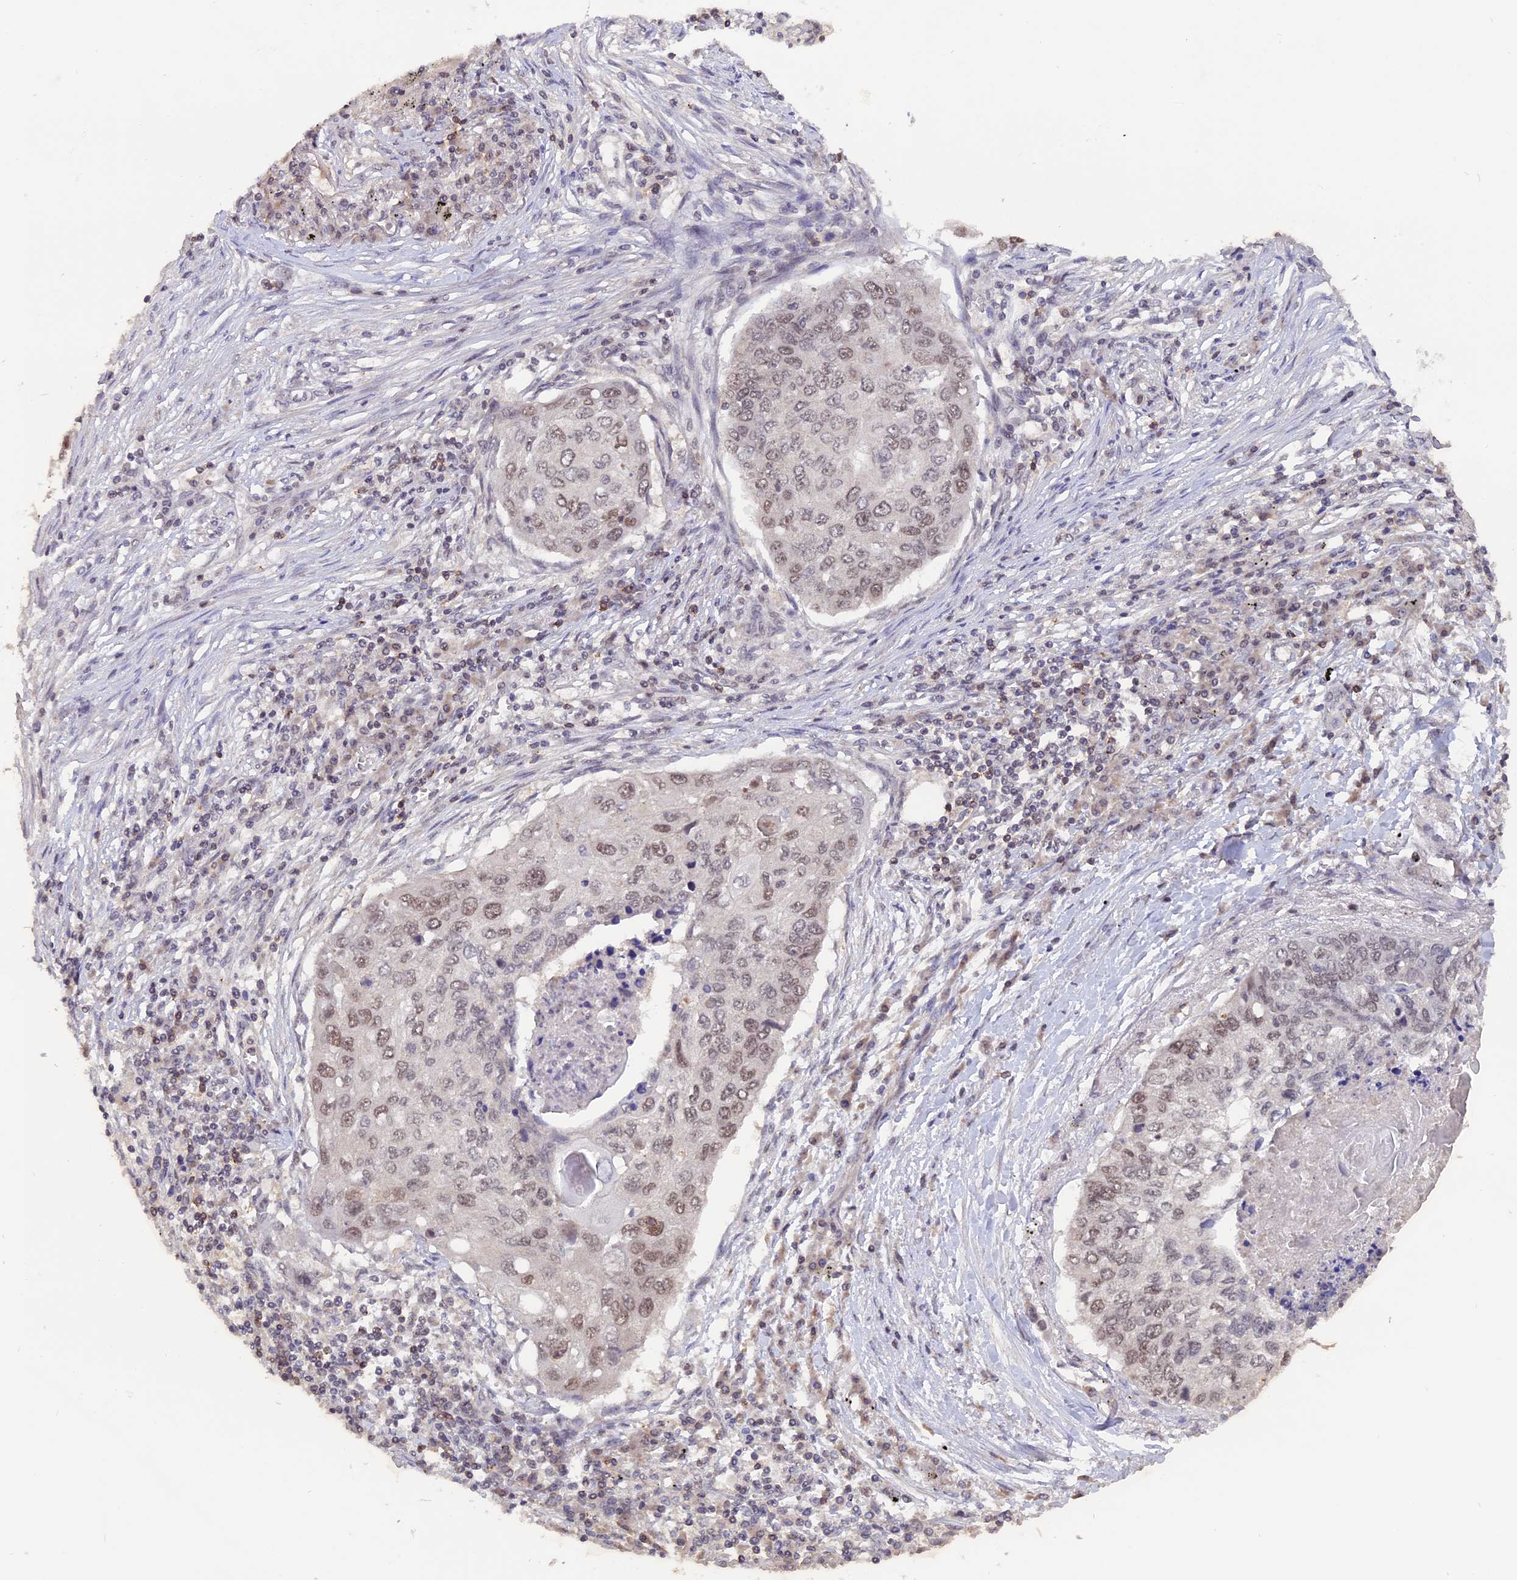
{"staining": {"intensity": "weak", "quantity": ">75%", "location": "nuclear"}, "tissue": "lung cancer", "cell_type": "Tumor cells", "image_type": "cancer", "snomed": [{"axis": "morphology", "description": "Squamous cell carcinoma, NOS"}, {"axis": "topography", "description": "Lung"}], "caption": "Immunohistochemical staining of human lung cancer exhibits low levels of weak nuclear protein staining in about >75% of tumor cells.", "gene": "RFC5", "patient": {"sex": "female", "age": 63}}